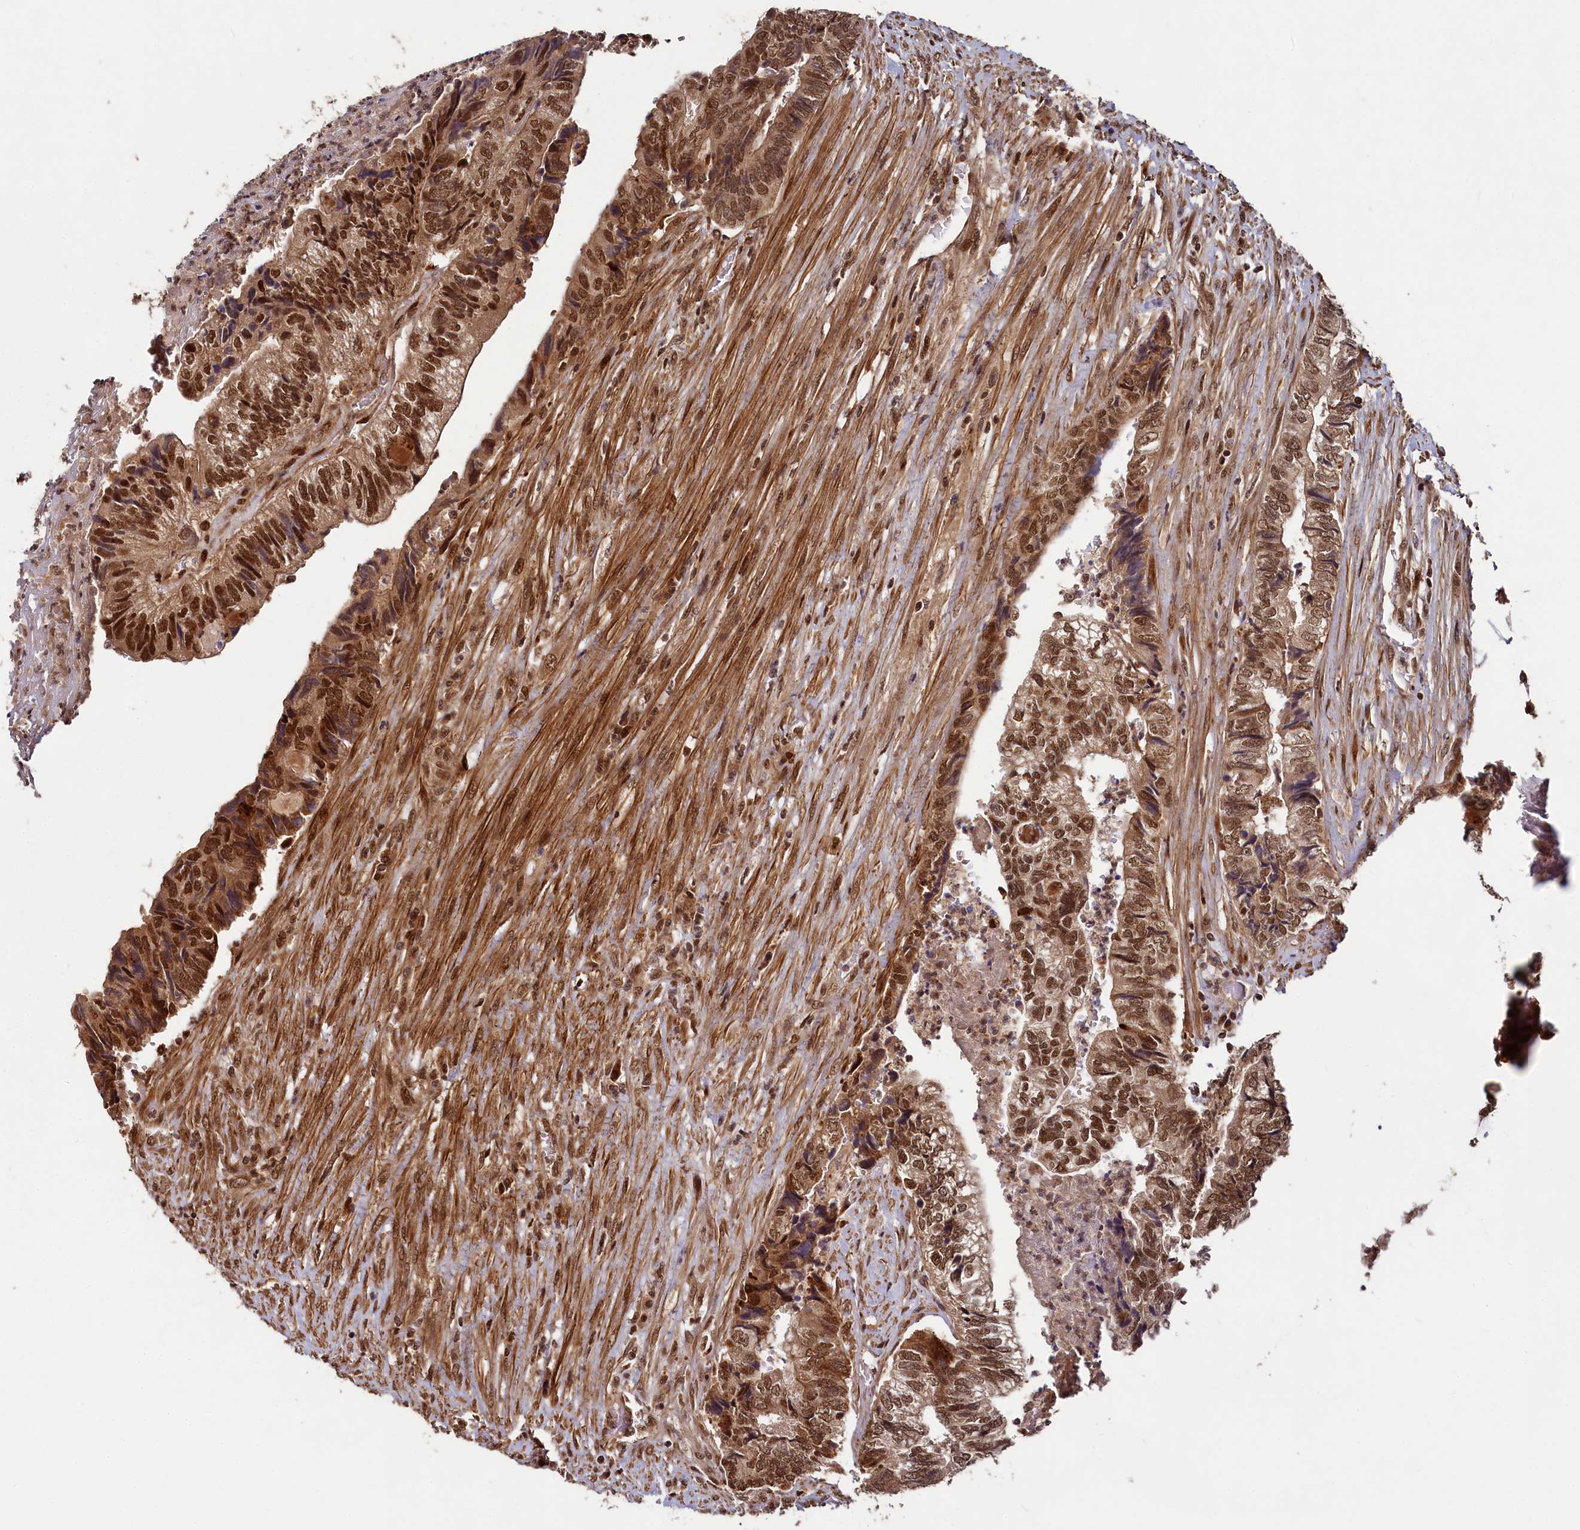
{"staining": {"intensity": "moderate", "quantity": ">75%", "location": "cytoplasmic/membranous,nuclear"}, "tissue": "colorectal cancer", "cell_type": "Tumor cells", "image_type": "cancer", "snomed": [{"axis": "morphology", "description": "Adenocarcinoma, NOS"}, {"axis": "topography", "description": "Colon"}], "caption": "Immunohistochemical staining of human colorectal adenocarcinoma demonstrates medium levels of moderate cytoplasmic/membranous and nuclear protein expression in about >75% of tumor cells.", "gene": "TRIM23", "patient": {"sex": "female", "age": 67}}